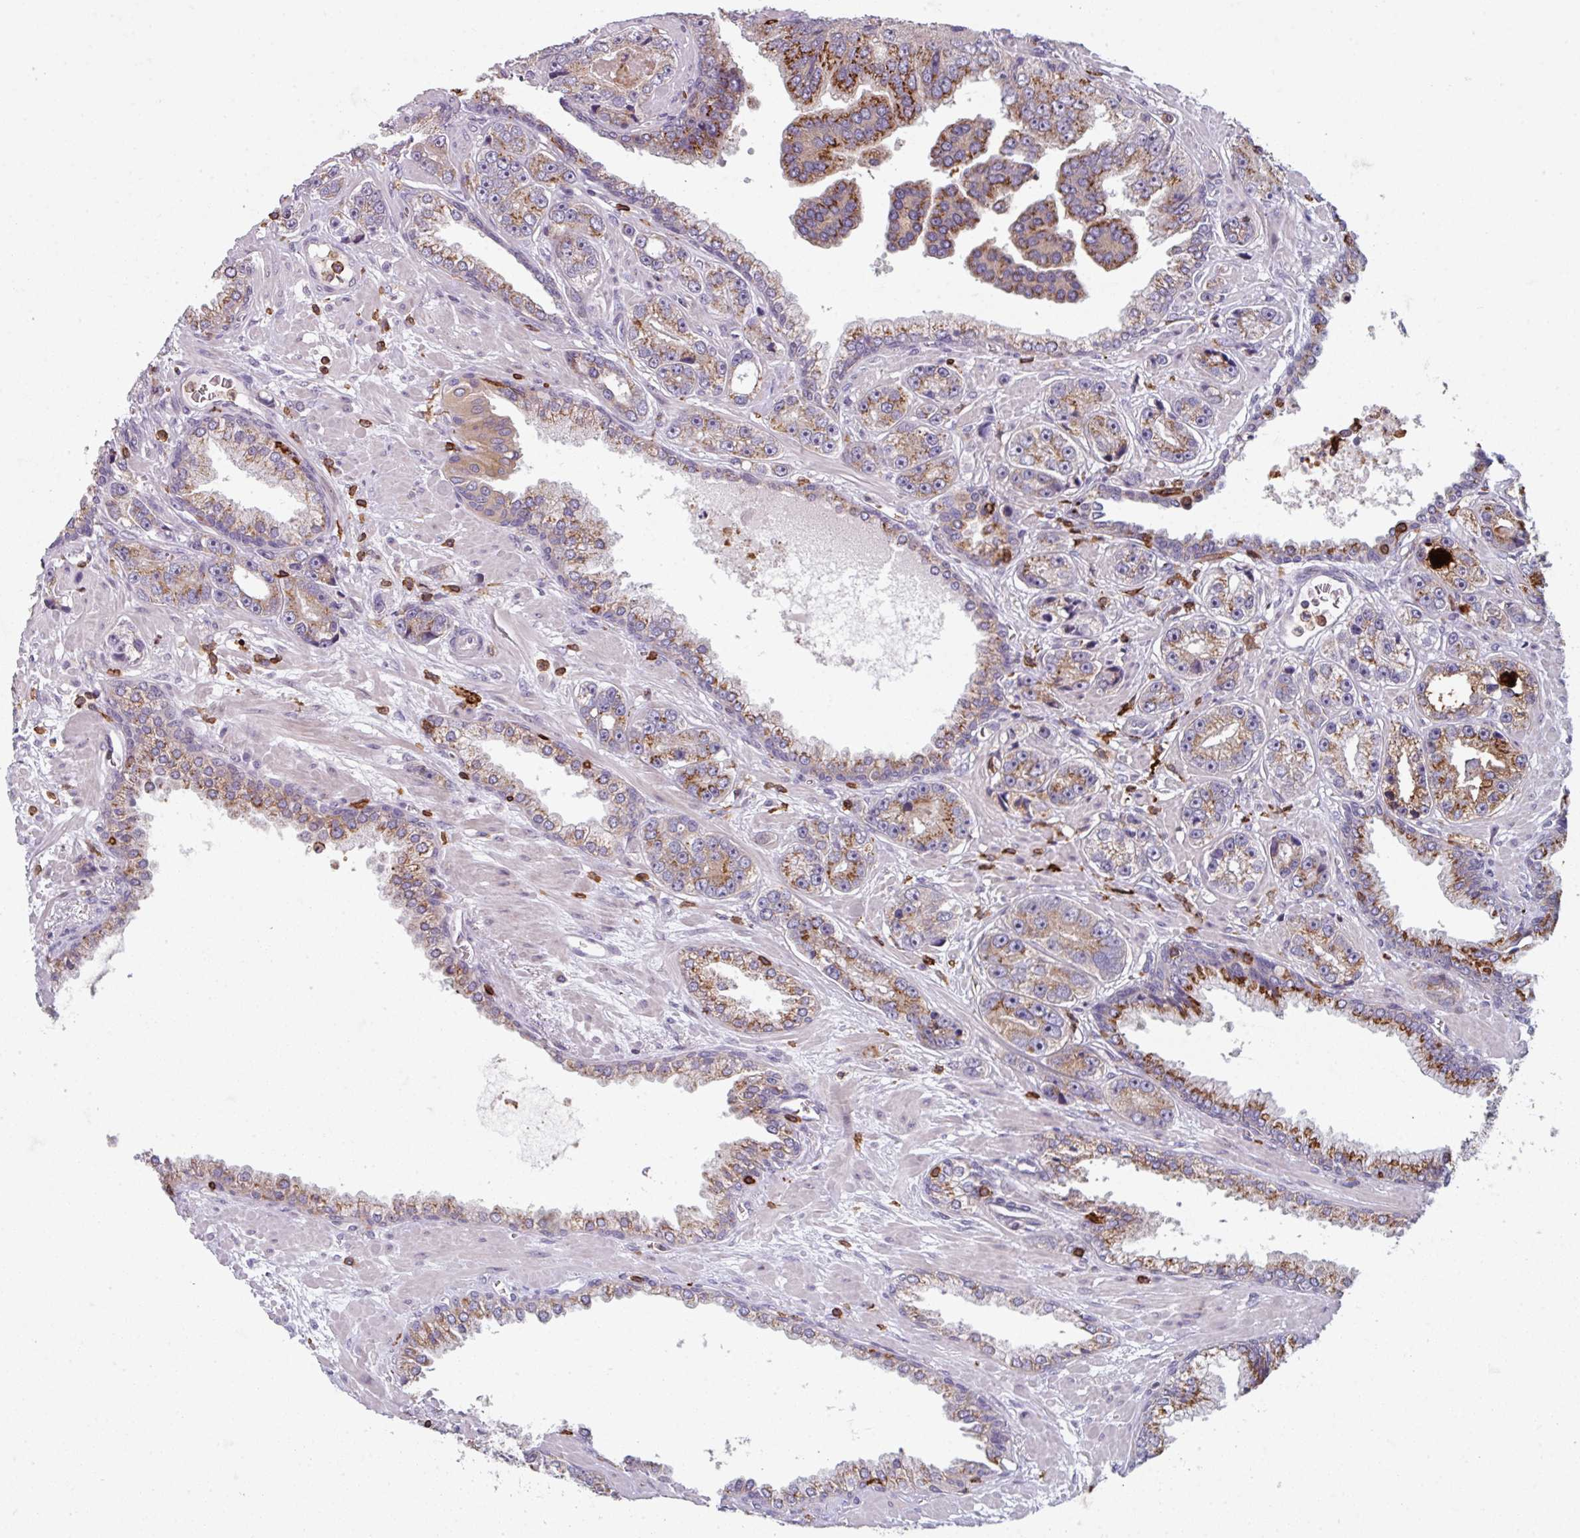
{"staining": {"intensity": "moderate", "quantity": "25%-75%", "location": "cytoplasmic/membranous"}, "tissue": "prostate cancer", "cell_type": "Tumor cells", "image_type": "cancer", "snomed": [{"axis": "morphology", "description": "Adenocarcinoma, High grade"}, {"axis": "topography", "description": "Prostate"}], "caption": "A photomicrograph of prostate high-grade adenocarcinoma stained for a protein displays moderate cytoplasmic/membranous brown staining in tumor cells. Nuclei are stained in blue.", "gene": "NEDD9", "patient": {"sex": "male", "age": 71}}